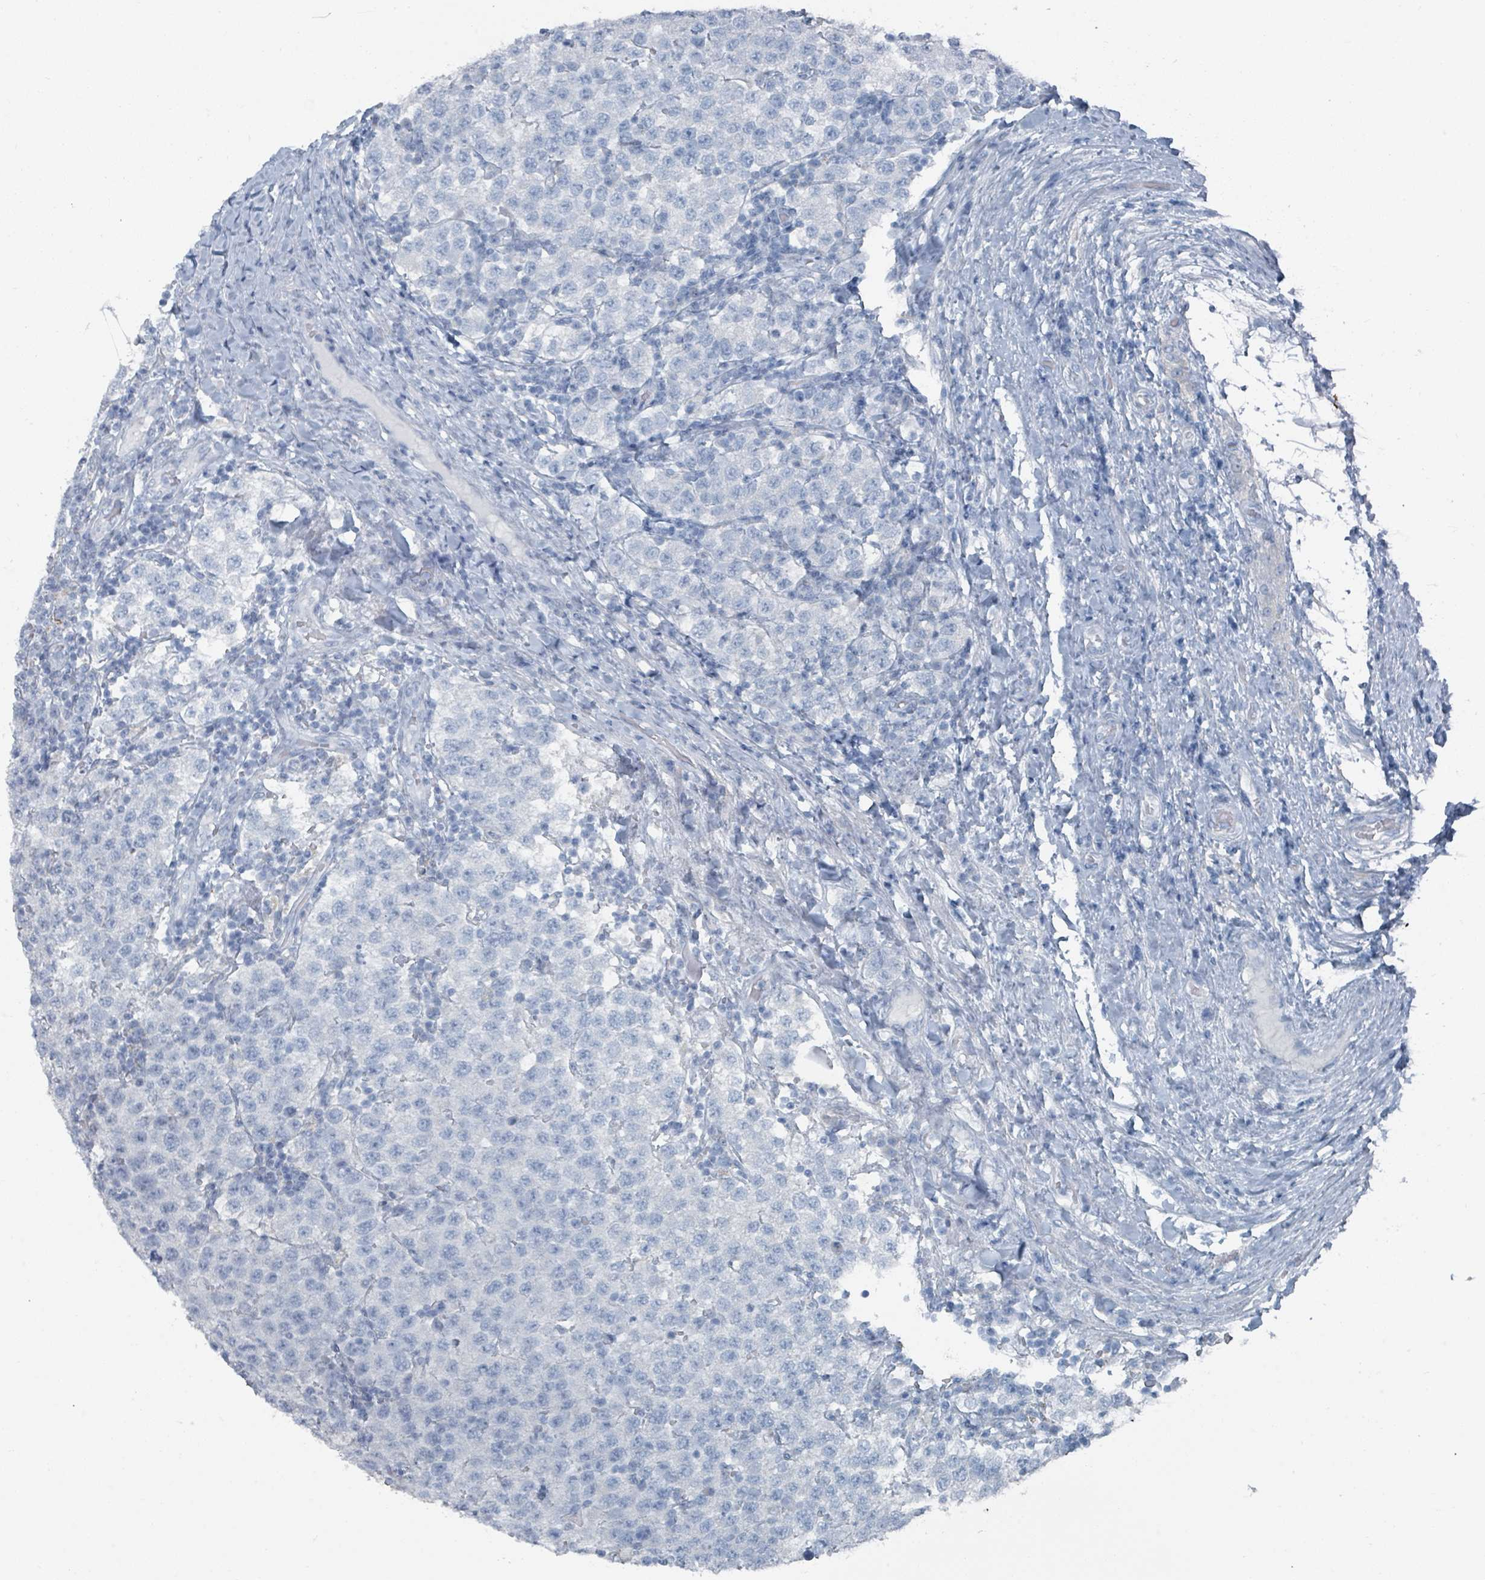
{"staining": {"intensity": "negative", "quantity": "none", "location": "none"}, "tissue": "testis cancer", "cell_type": "Tumor cells", "image_type": "cancer", "snomed": [{"axis": "morphology", "description": "Seminoma, NOS"}, {"axis": "topography", "description": "Testis"}], "caption": "DAB (3,3'-diaminobenzidine) immunohistochemical staining of testis seminoma demonstrates no significant positivity in tumor cells.", "gene": "GAMT", "patient": {"sex": "male", "age": 34}}